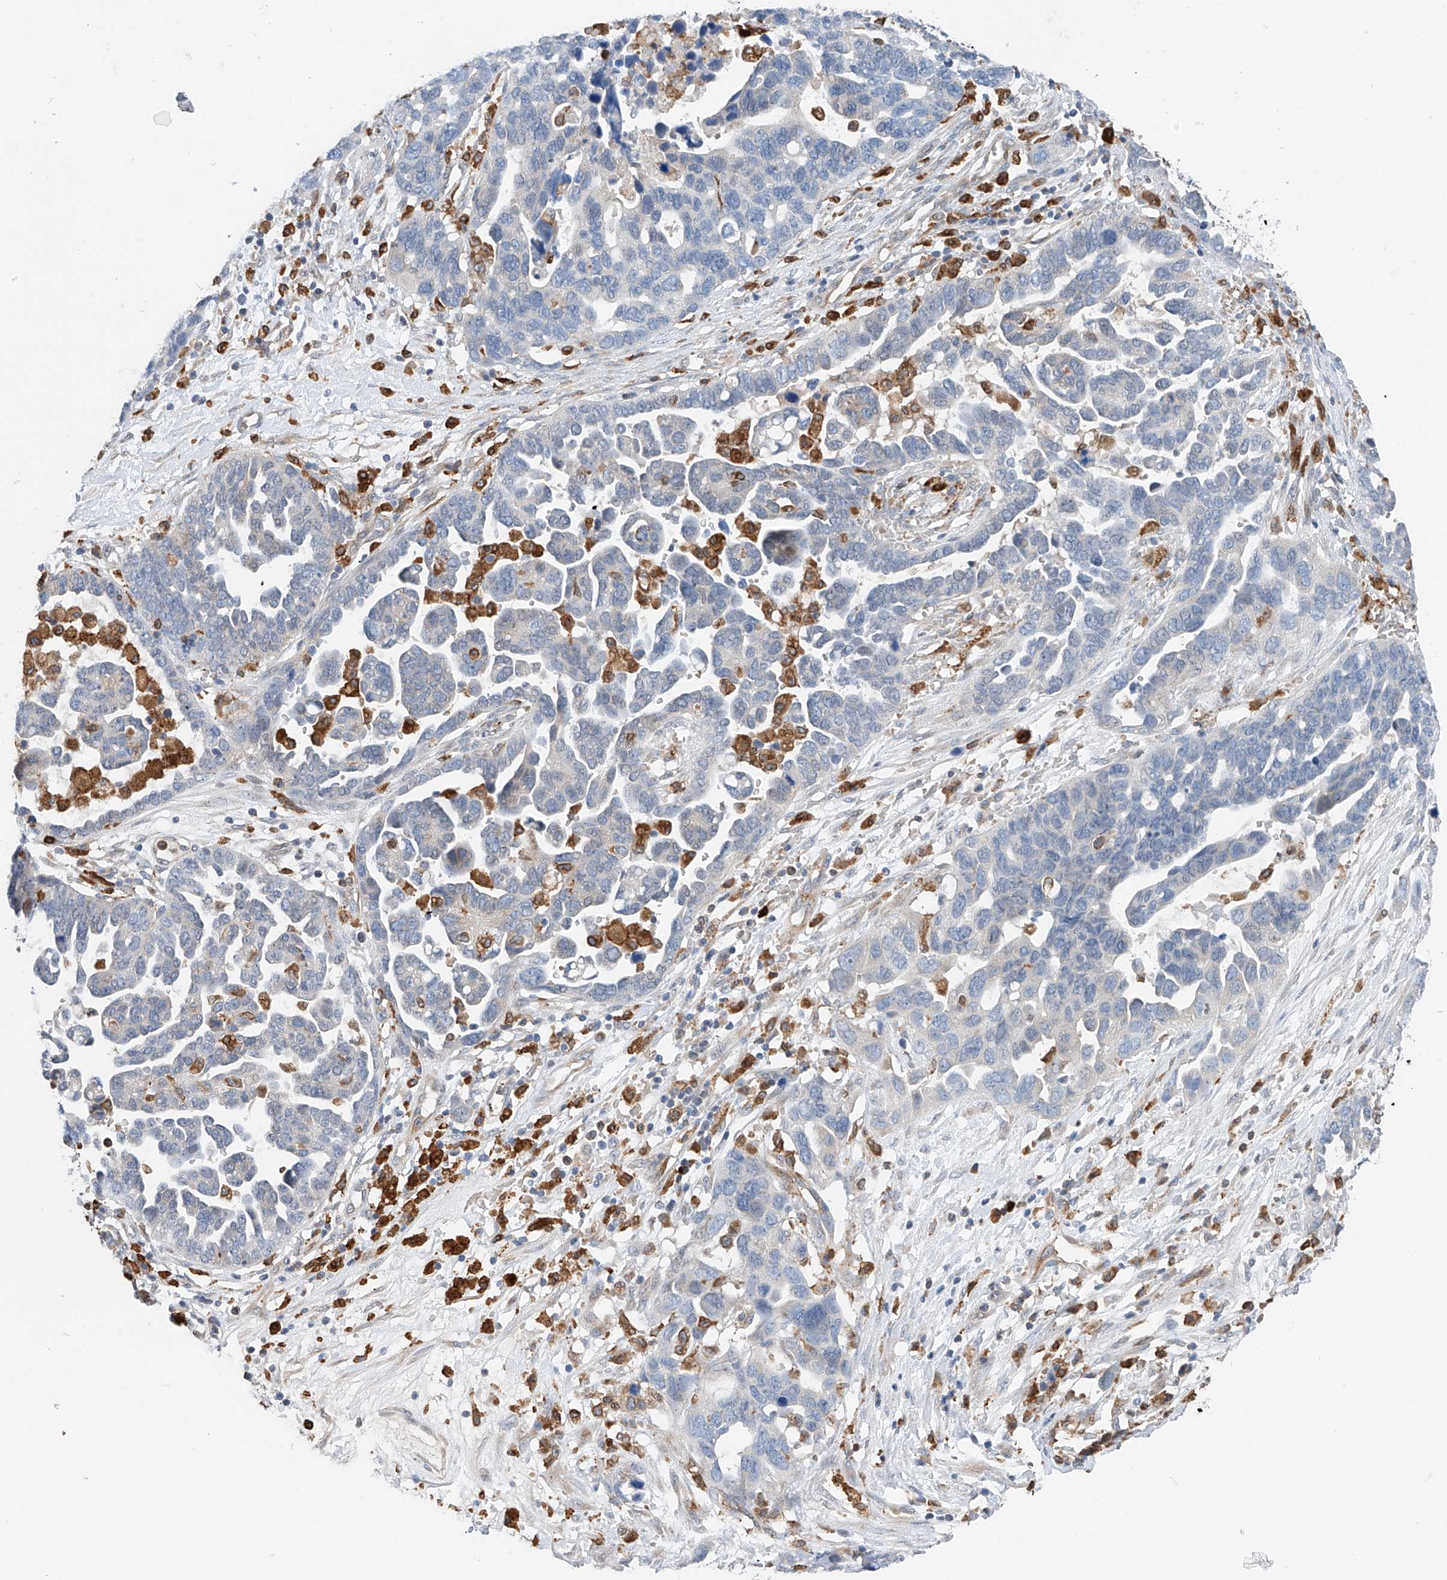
{"staining": {"intensity": "negative", "quantity": "none", "location": "none"}, "tissue": "ovarian cancer", "cell_type": "Tumor cells", "image_type": "cancer", "snomed": [{"axis": "morphology", "description": "Cystadenocarcinoma, serous, NOS"}, {"axis": "topography", "description": "Ovary"}], "caption": "Serous cystadenocarcinoma (ovarian) stained for a protein using IHC reveals no expression tumor cells.", "gene": "TBXAS1", "patient": {"sex": "female", "age": 54}}